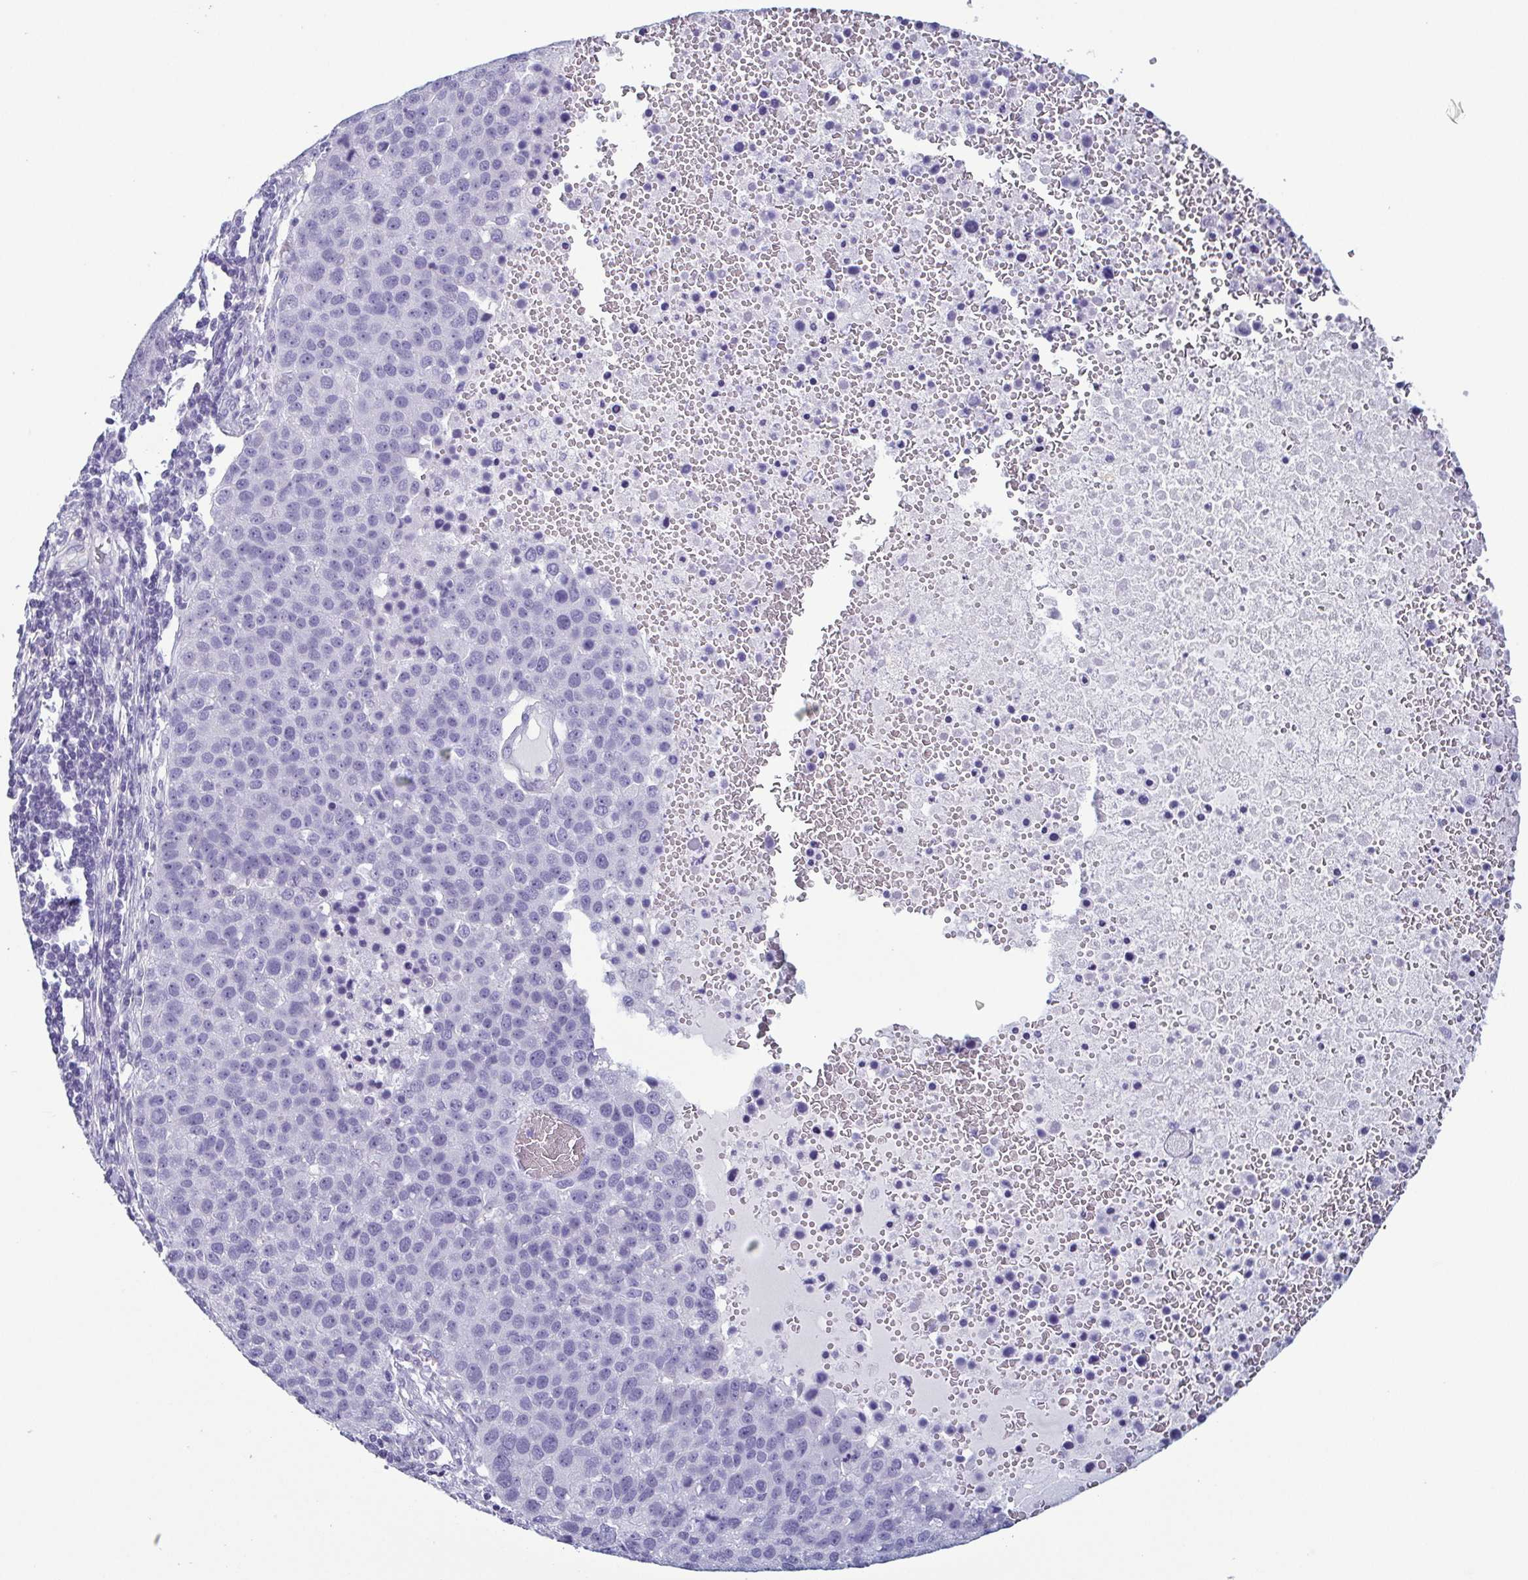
{"staining": {"intensity": "negative", "quantity": "none", "location": "none"}, "tissue": "pancreatic cancer", "cell_type": "Tumor cells", "image_type": "cancer", "snomed": [{"axis": "morphology", "description": "Adenocarcinoma, NOS"}, {"axis": "topography", "description": "Pancreas"}], "caption": "Adenocarcinoma (pancreatic) was stained to show a protein in brown. There is no significant staining in tumor cells.", "gene": "KRT10", "patient": {"sex": "female", "age": 61}}